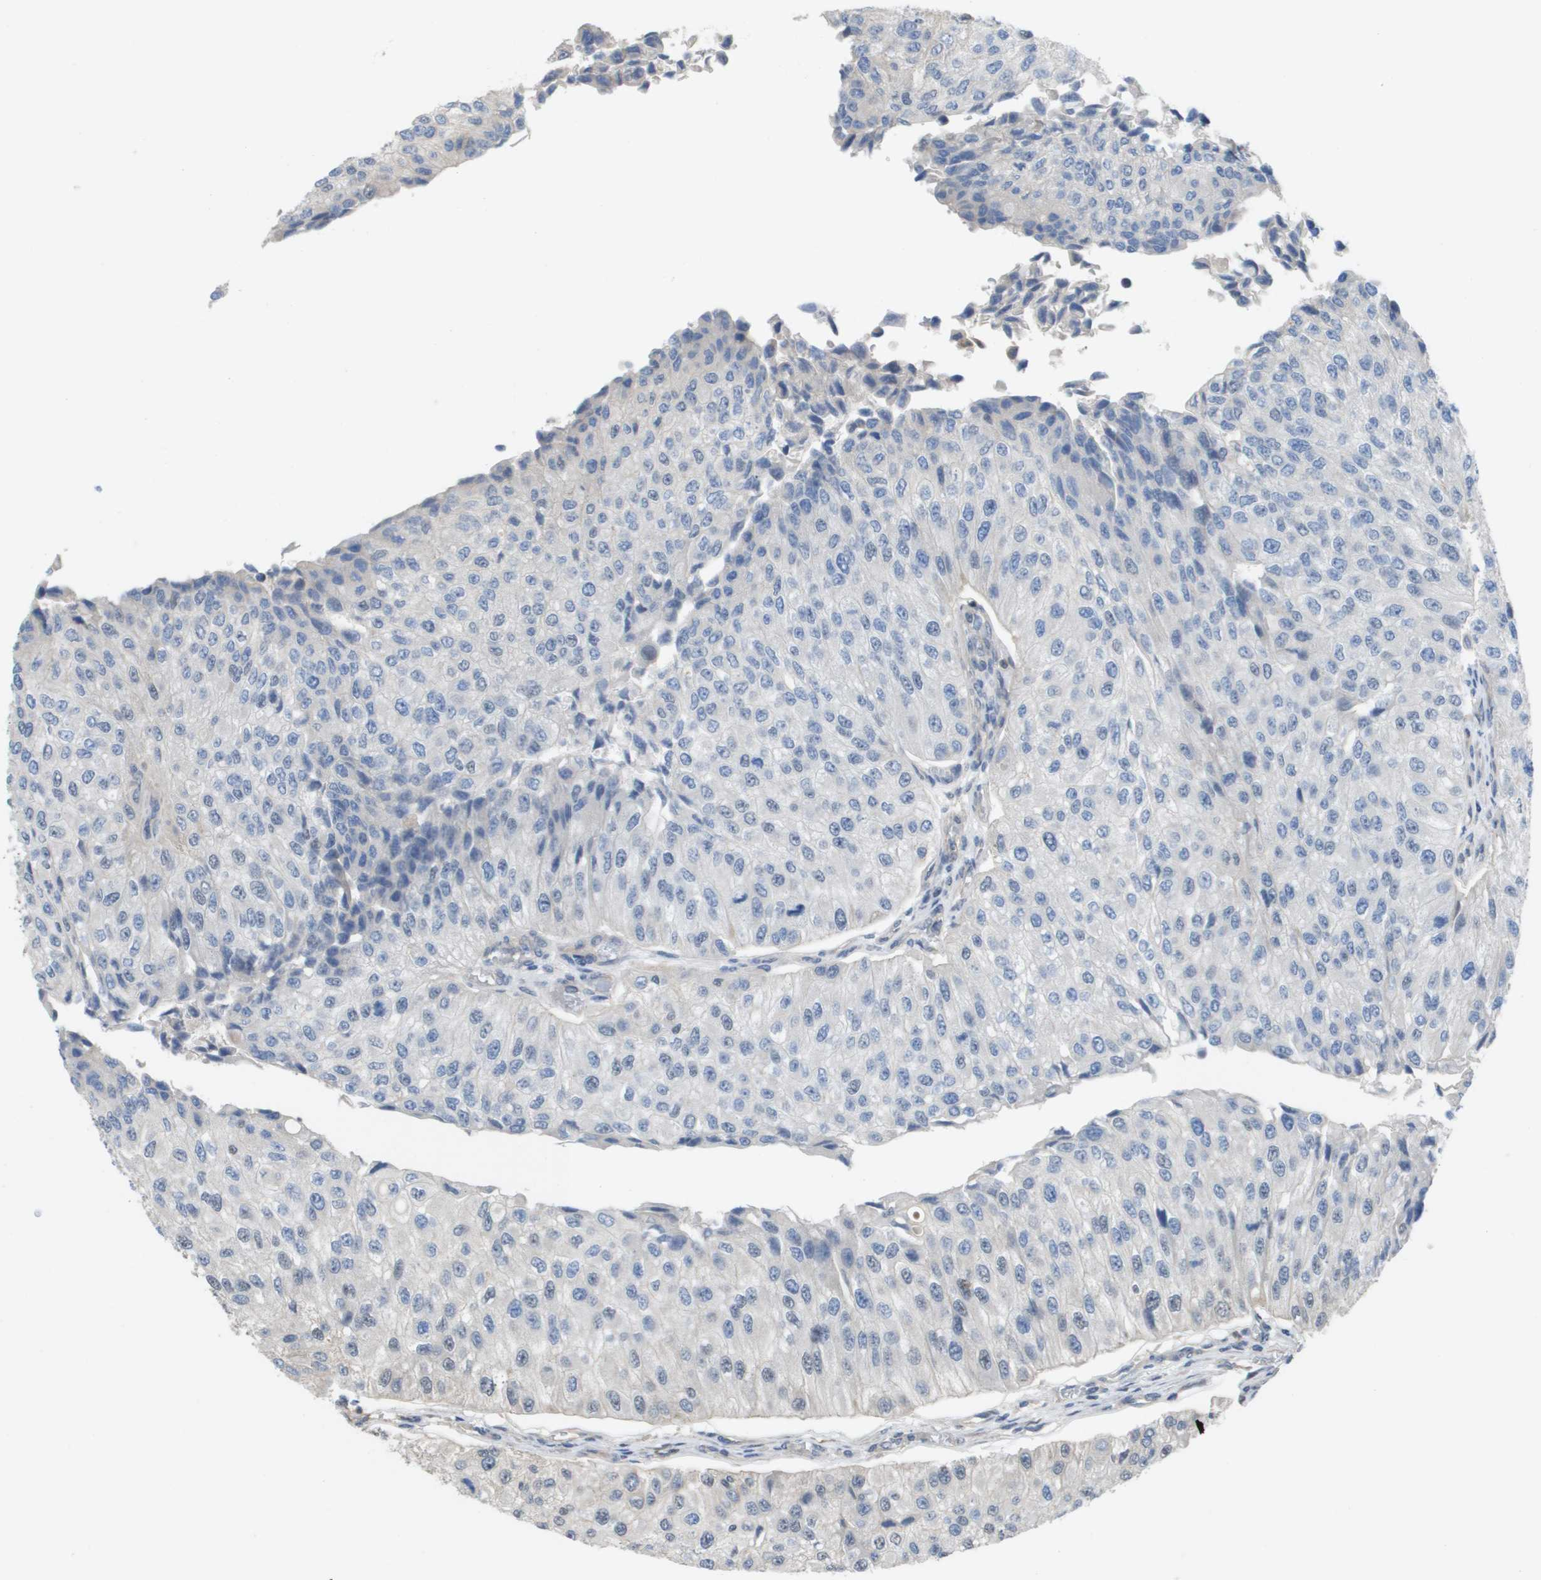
{"staining": {"intensity": "negative", "quantity": "none", "location": "none"}, "tissue": "urothelial cancer", "cell_type": "Tumor cells", "image_type": "cancer", "snomed": [{"axis": "morphology", "description": "Urothelial carcinoma, High grade"}, {"axis": "topography", "description": "Kidney"}, {"axis": "topography", "description": "Urinary bladder"}], "caption": "The histopathology image demonstrates no significant positivity in tumor cells of urothelial cancer. (DAB (3,3'-diaminobenzidine) immunohistochemistry, high magnification).", "gene": "RNF112", "patient": {"sex": "male", "age": 77}}